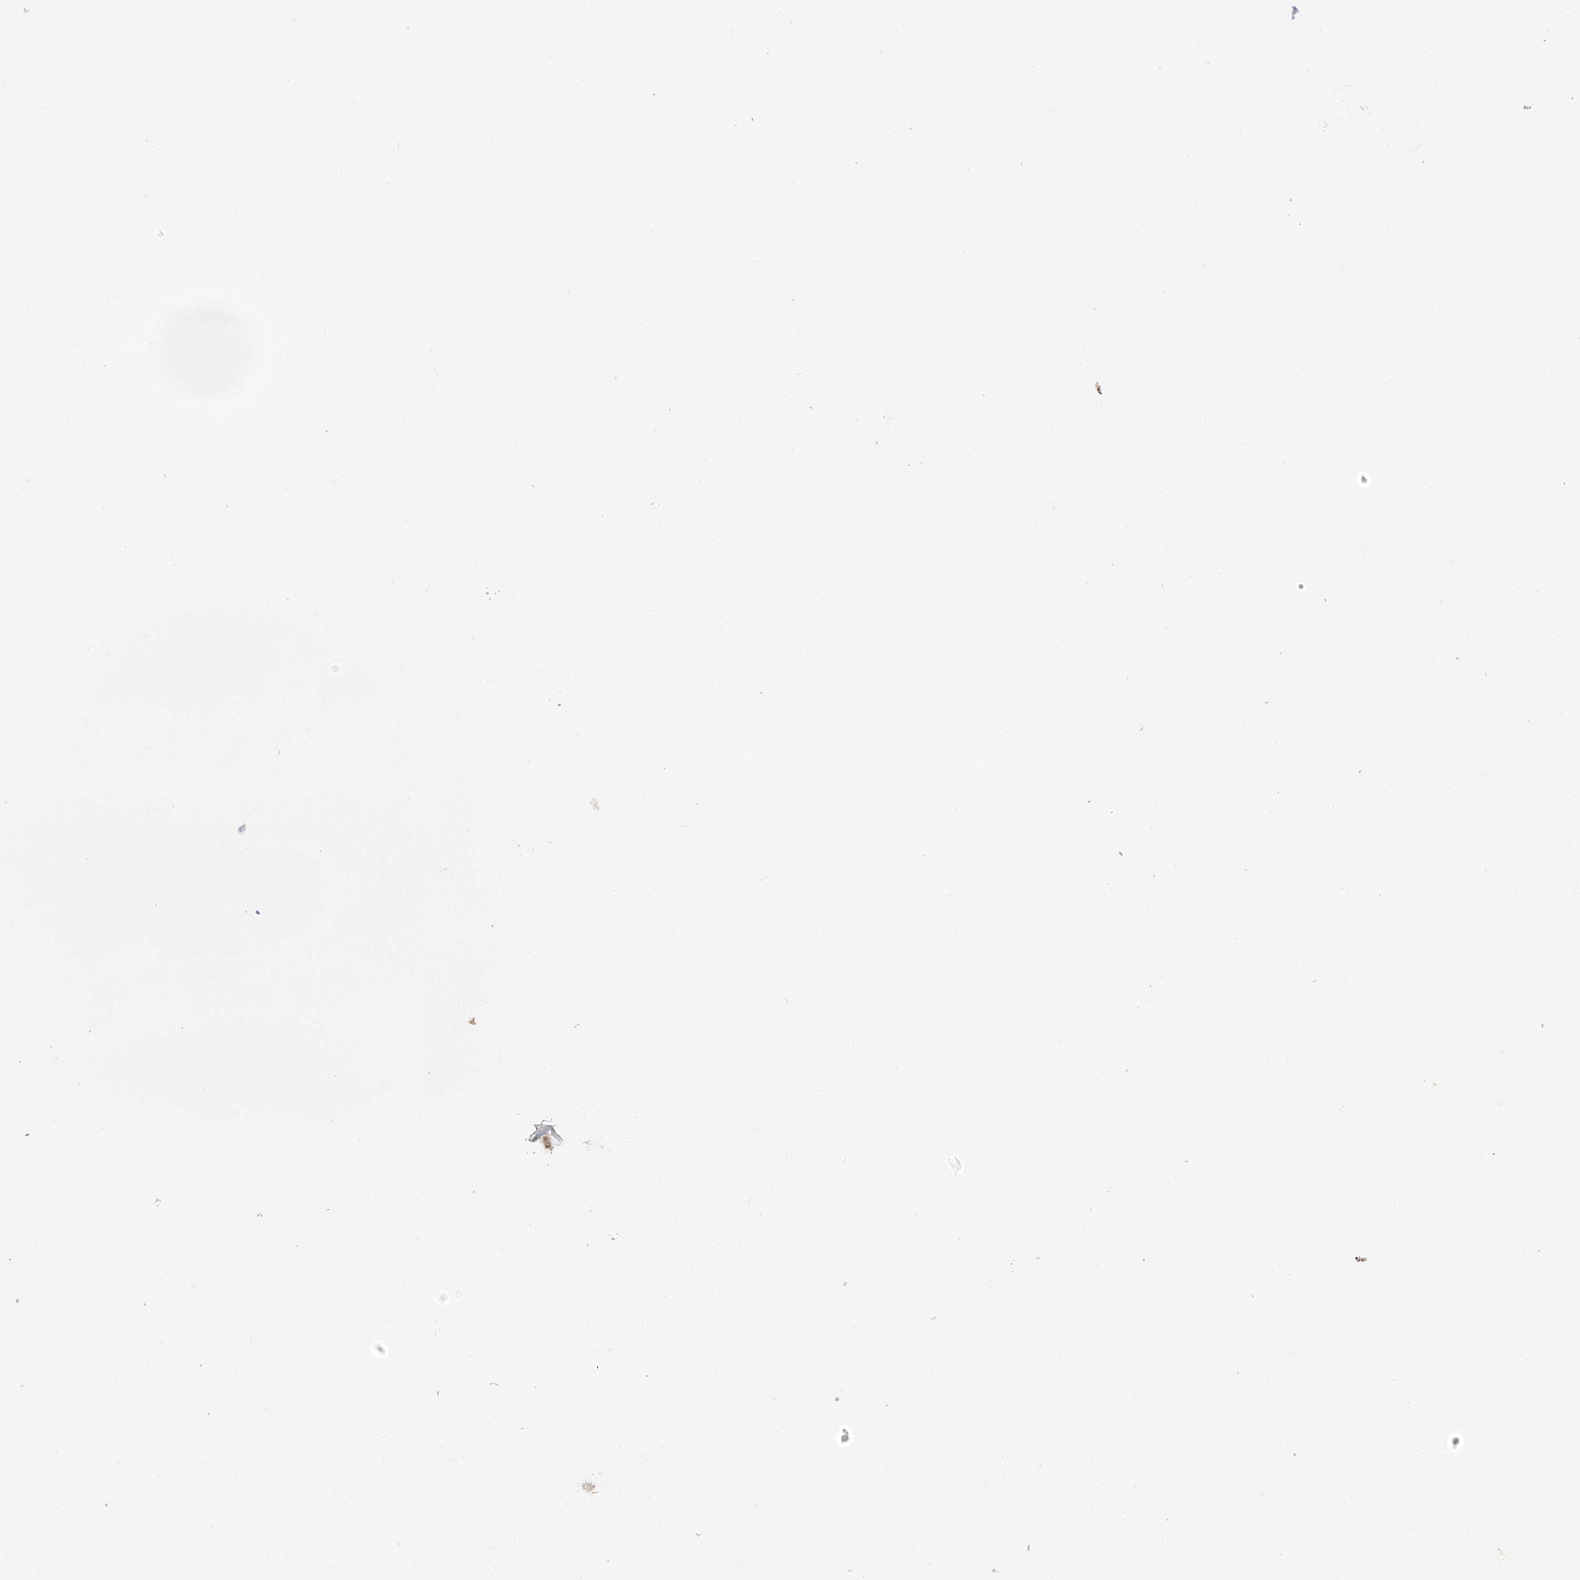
{"staining": {"intensity": "moderate", "quantity": "<25%", "location": "cytoplasmic/membranous"}, "tissue": "lung cancer", "cell_type": "Tumor cells", "image_type": "cancer", "snomed": [{"axis": "morphology", "description": "Adenocarcinoma, NOS"}, {"axis": "topography", "description": "Lung"}], "caption": "Protein expression by immunohistochemistry demonstrates moderate cytoplasmic/membranous expression in about <25% of tumor cells in lung adenocarcinoma. (Brightfield microscopy of DAB IHC at high magnification).", "gene": "TSHZ2", "patient": {"sex": "male", "age": 49}}